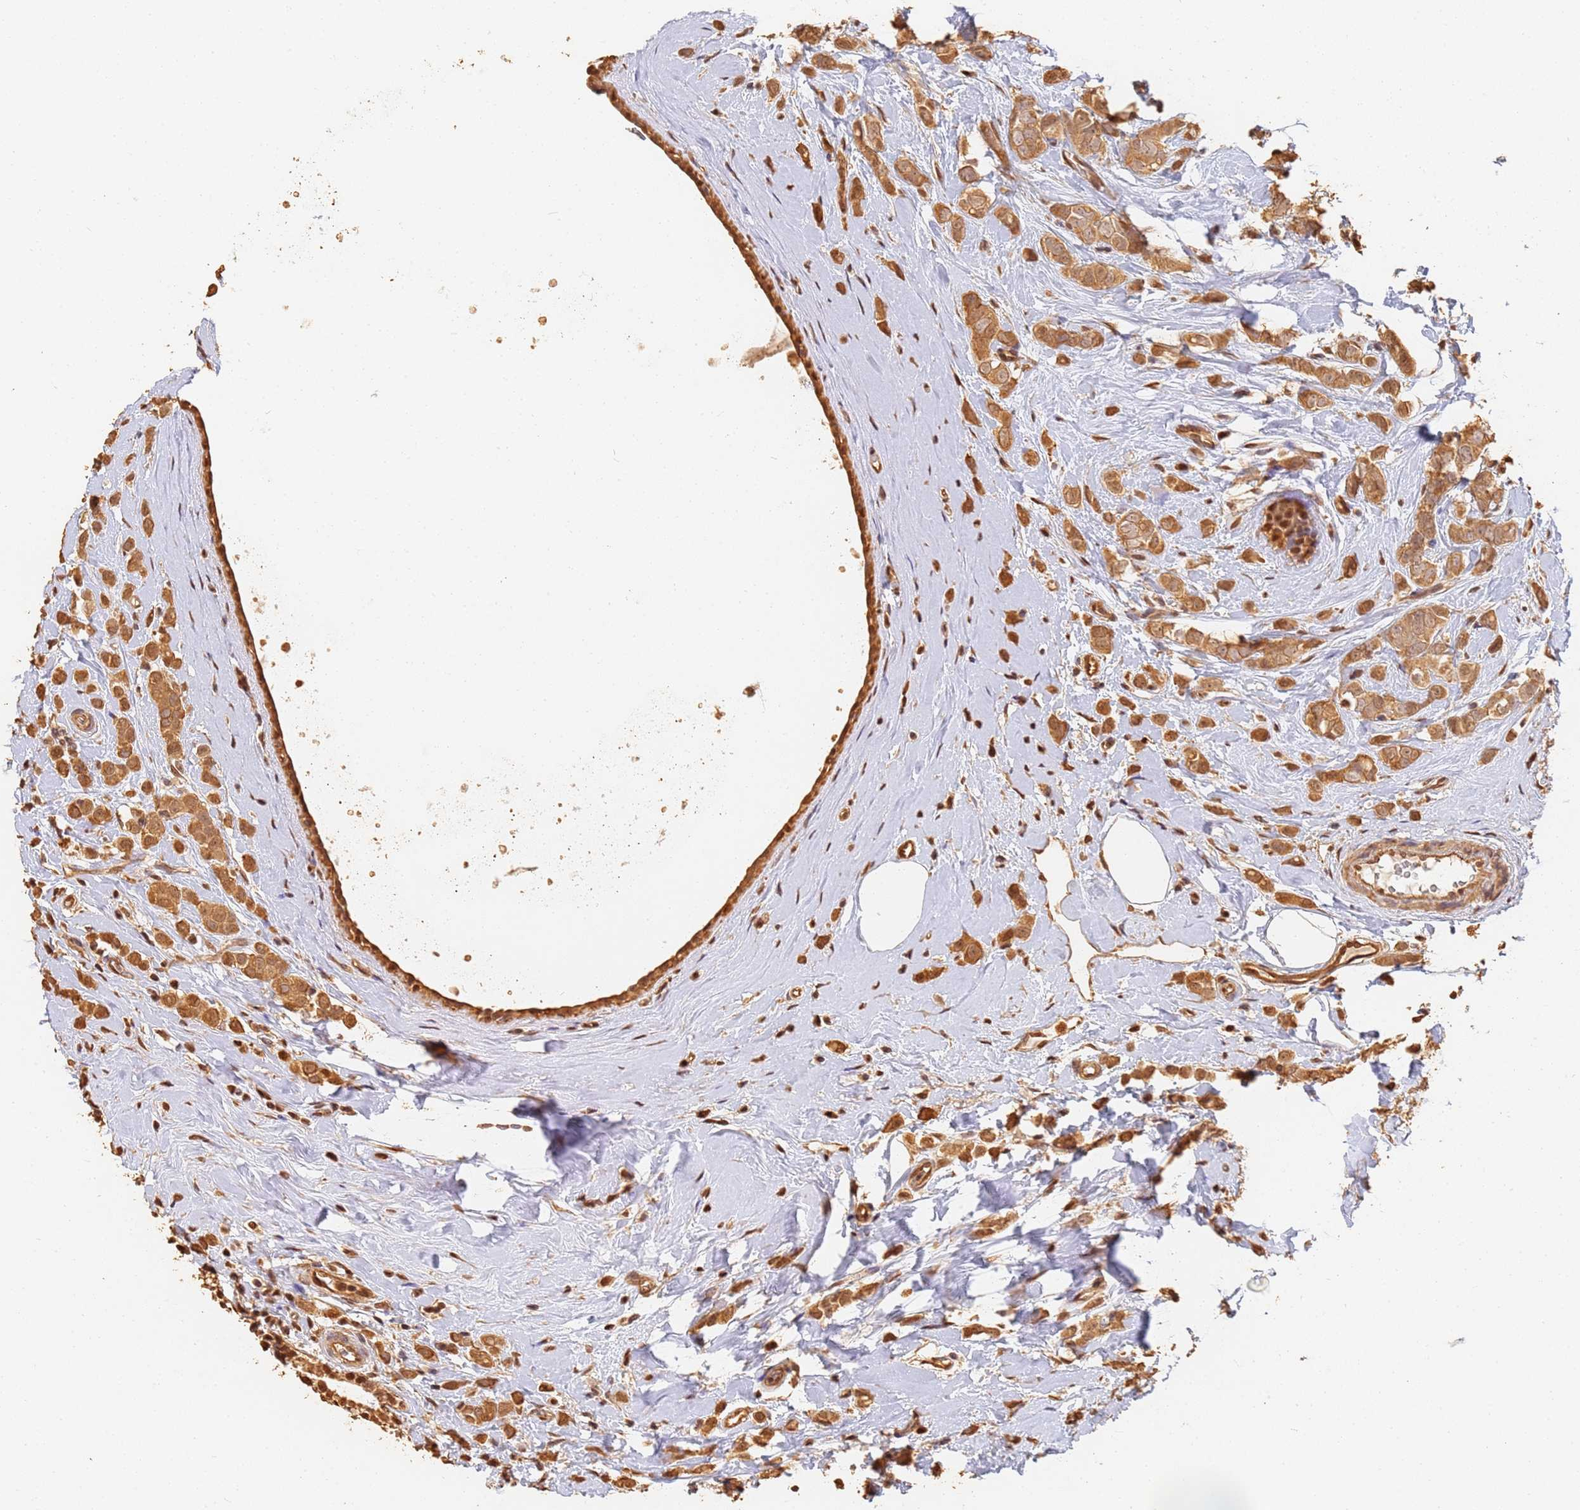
{"staining": {"intensity": "moderate", "quantity": ">75%", "location": "cytoplasmic/membranous"}, "tissue": "breast cancer", "cell_type": "Tumor cells", "image_type": "cancer", "snomed": [{"axis": "morphology", "description": "Lobular carcinoma"}, {"axis": "topography", "description": "Breast"}], "caption": "About >75% of tumor cells in breast cancer display moderate cytoplasmic/membranous protein positivity as visualized by brown immunohistochemical staining.", "gene": "JAK2", "patient": {"sex": "female", "age": 47}}